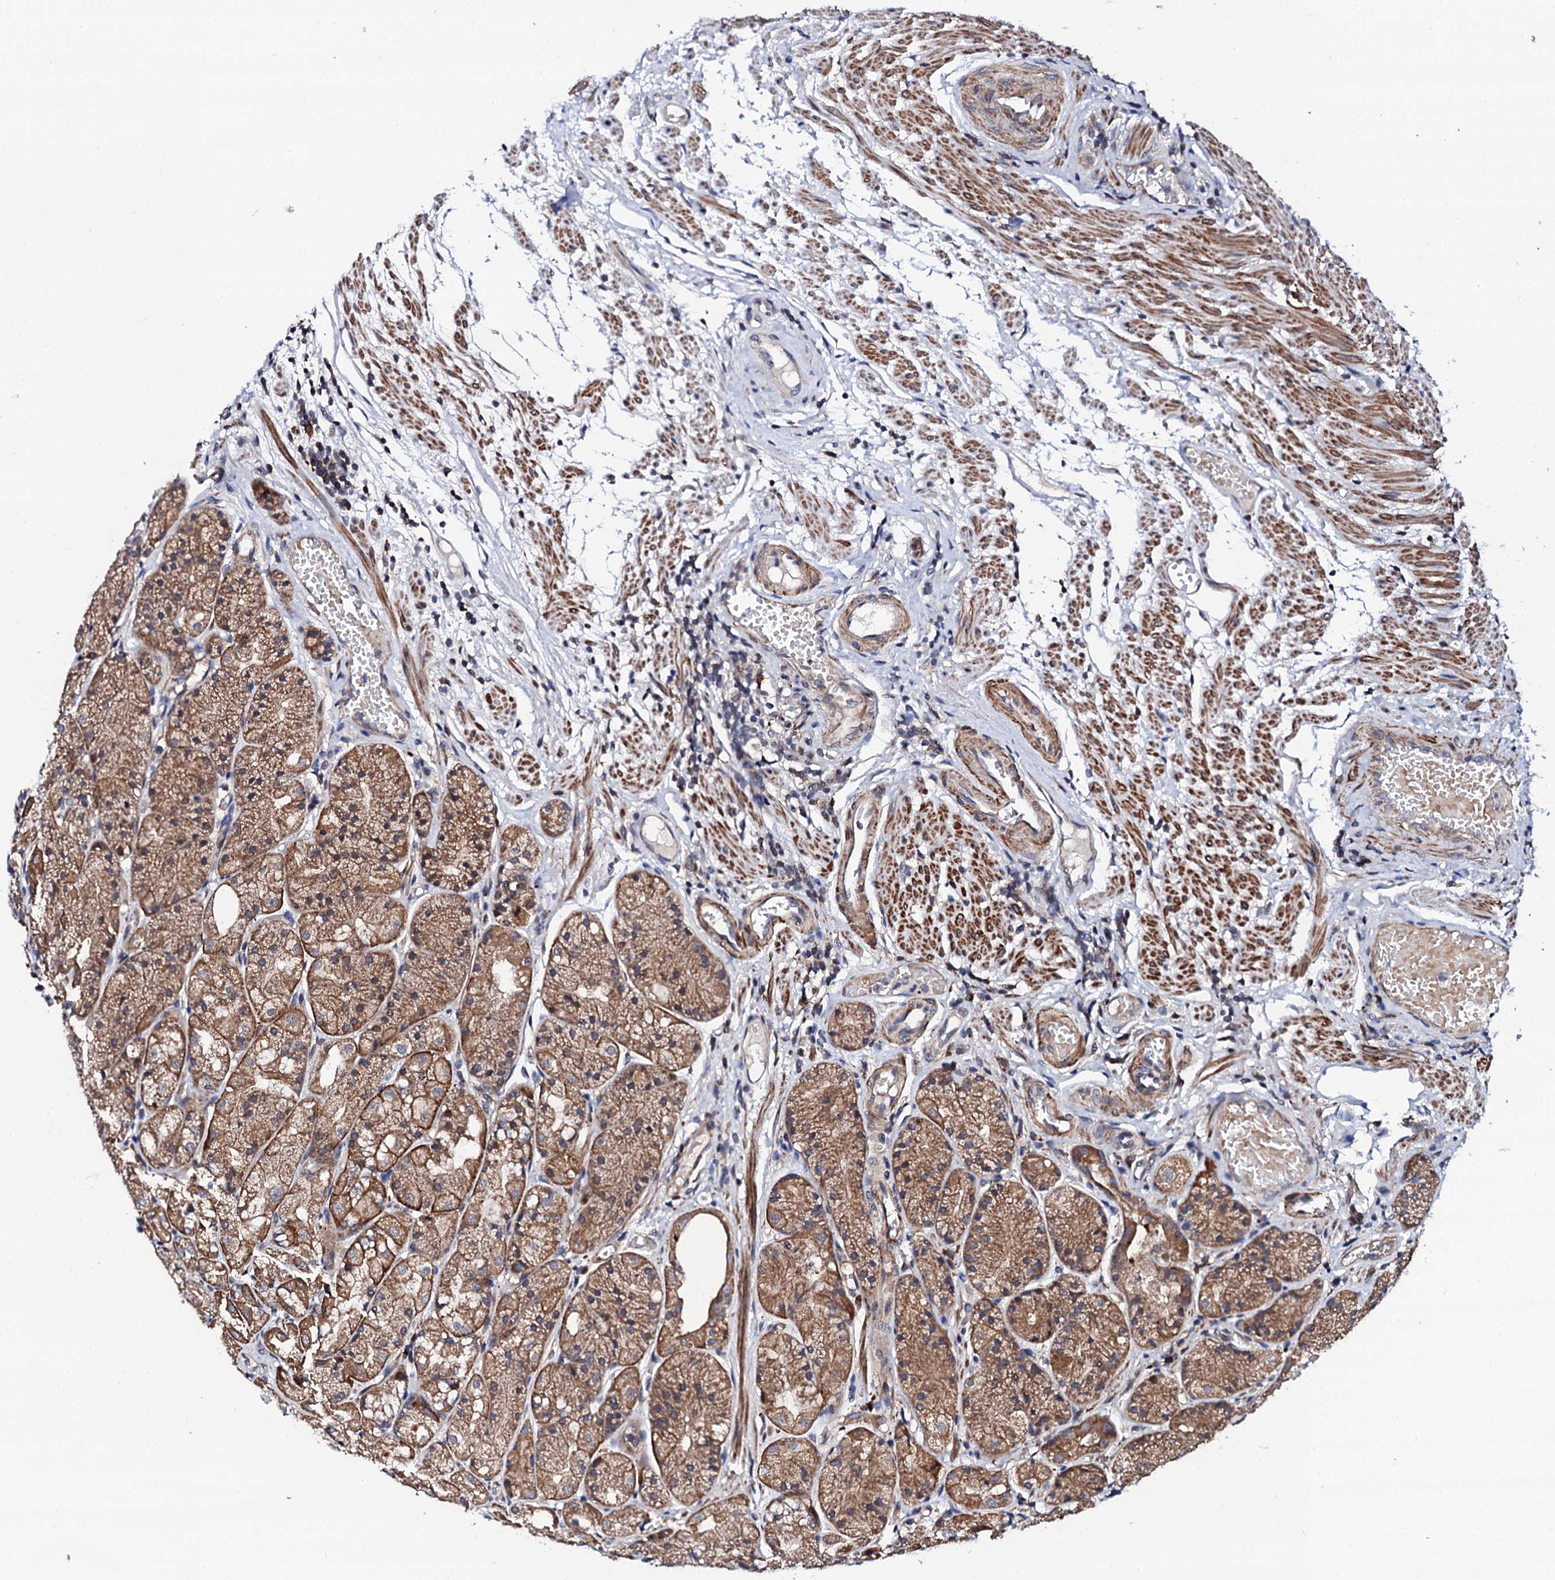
{"staining": {"intensity": "moderate", "quantity": ">75%", "location": "cytoplasmic/membranous"}, "tissue": "stomach", "cell_type": "Glandular cells", "image_type": "normal", "snomed": [{"axis": "morphology", "description": "Normal tissue, NOS"}, {"axis": "topography", "description": "Stomach, upper"}], "caption": "An image showing moderate cytoplasmic/membranous expression in approximately >75% of glandular cells in benign stomach, as visualized by brown immunohistochemical staining.", "gene": "COG4", "patient": {"sex": "male", "age": 72}}